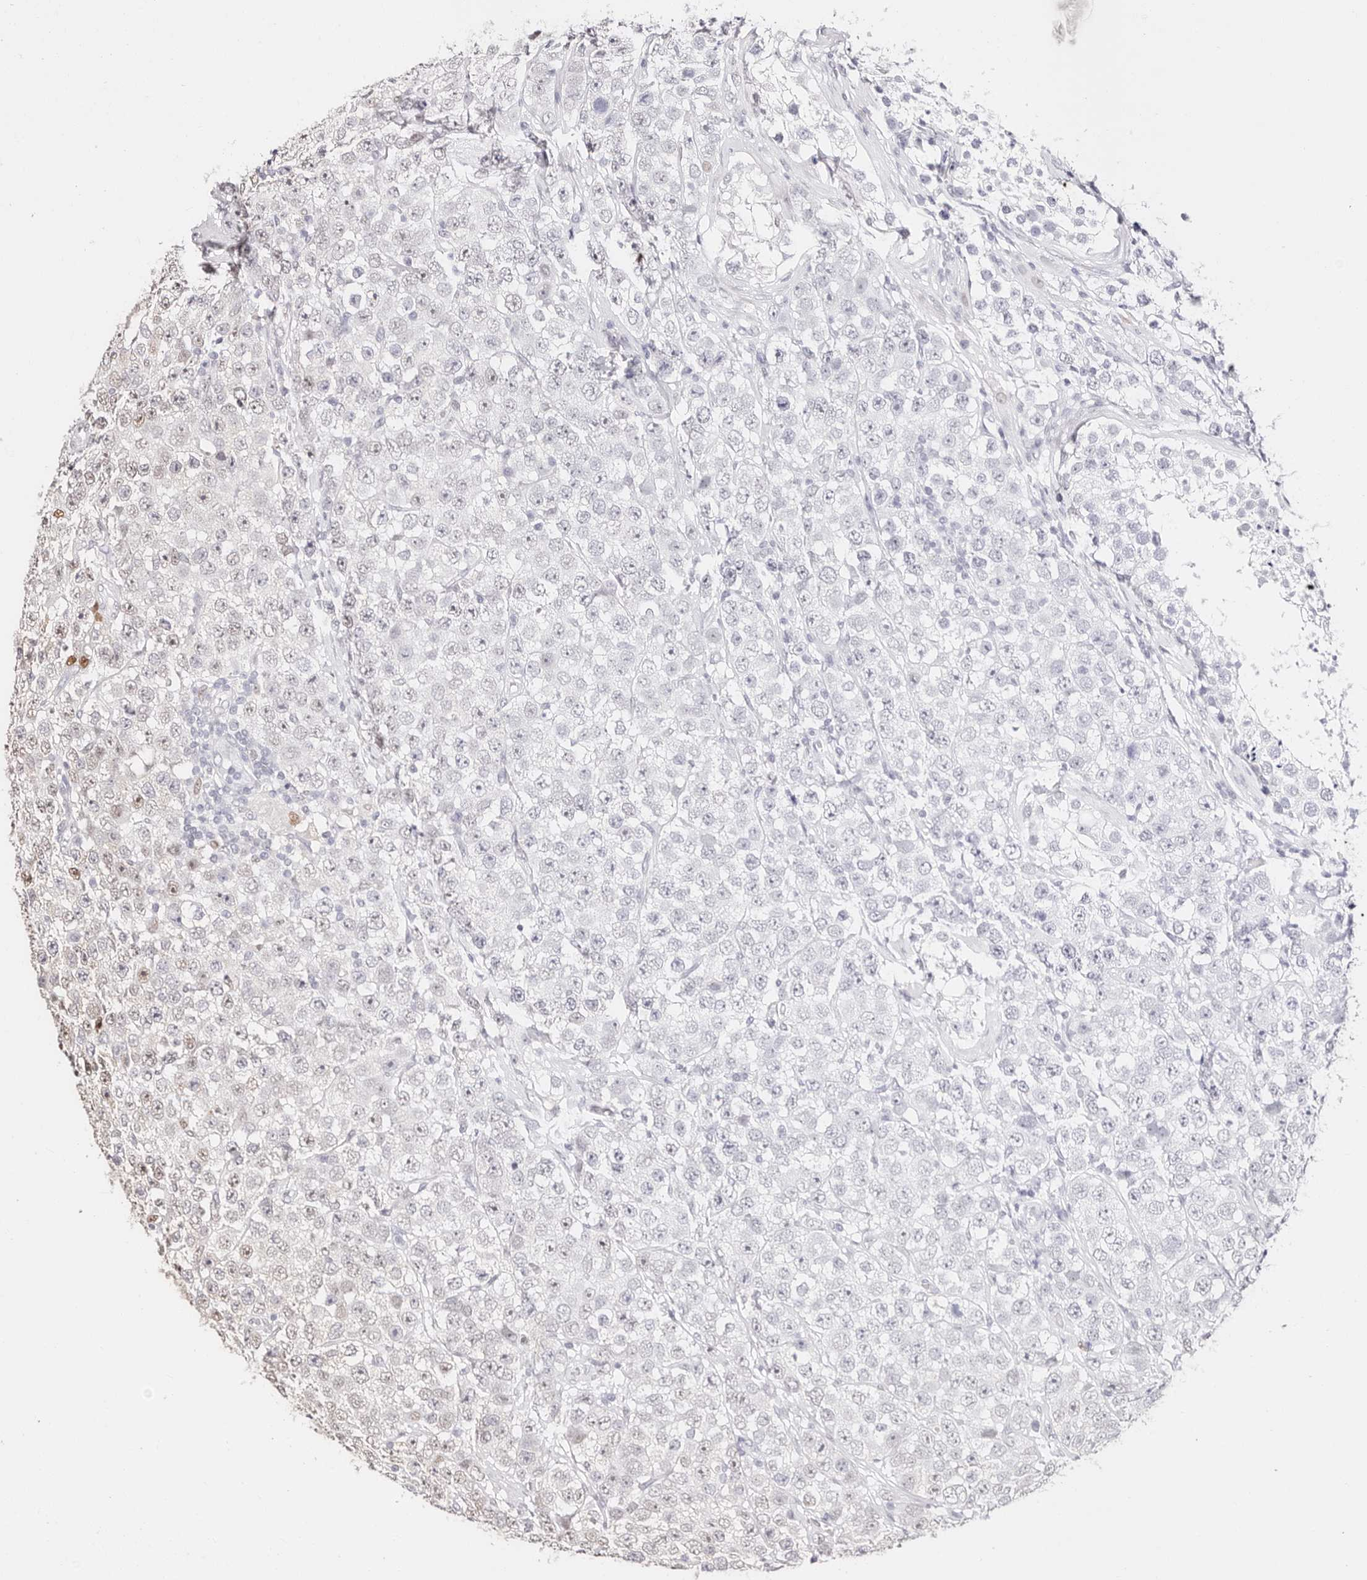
{"staining": {"intensity": "weak", "quantity": "25%-75%", "location": "nuclear"}, "tissue": "testis cancer", "cell_type": "Tumor cells", "image_type": "cancer", "snomed": [{"axis": "morphology", "description": "Seminoma, NOS"}, {"axis": "topography", "description": "Testis"}], "caption": "Testis cancer was stained to show a protein in brown. There is low levels of weak nuclear expression in approximately 25%-75% of tumor cells.", "gene": "TKT", "patient": {"sex": "male", "age": 28}}